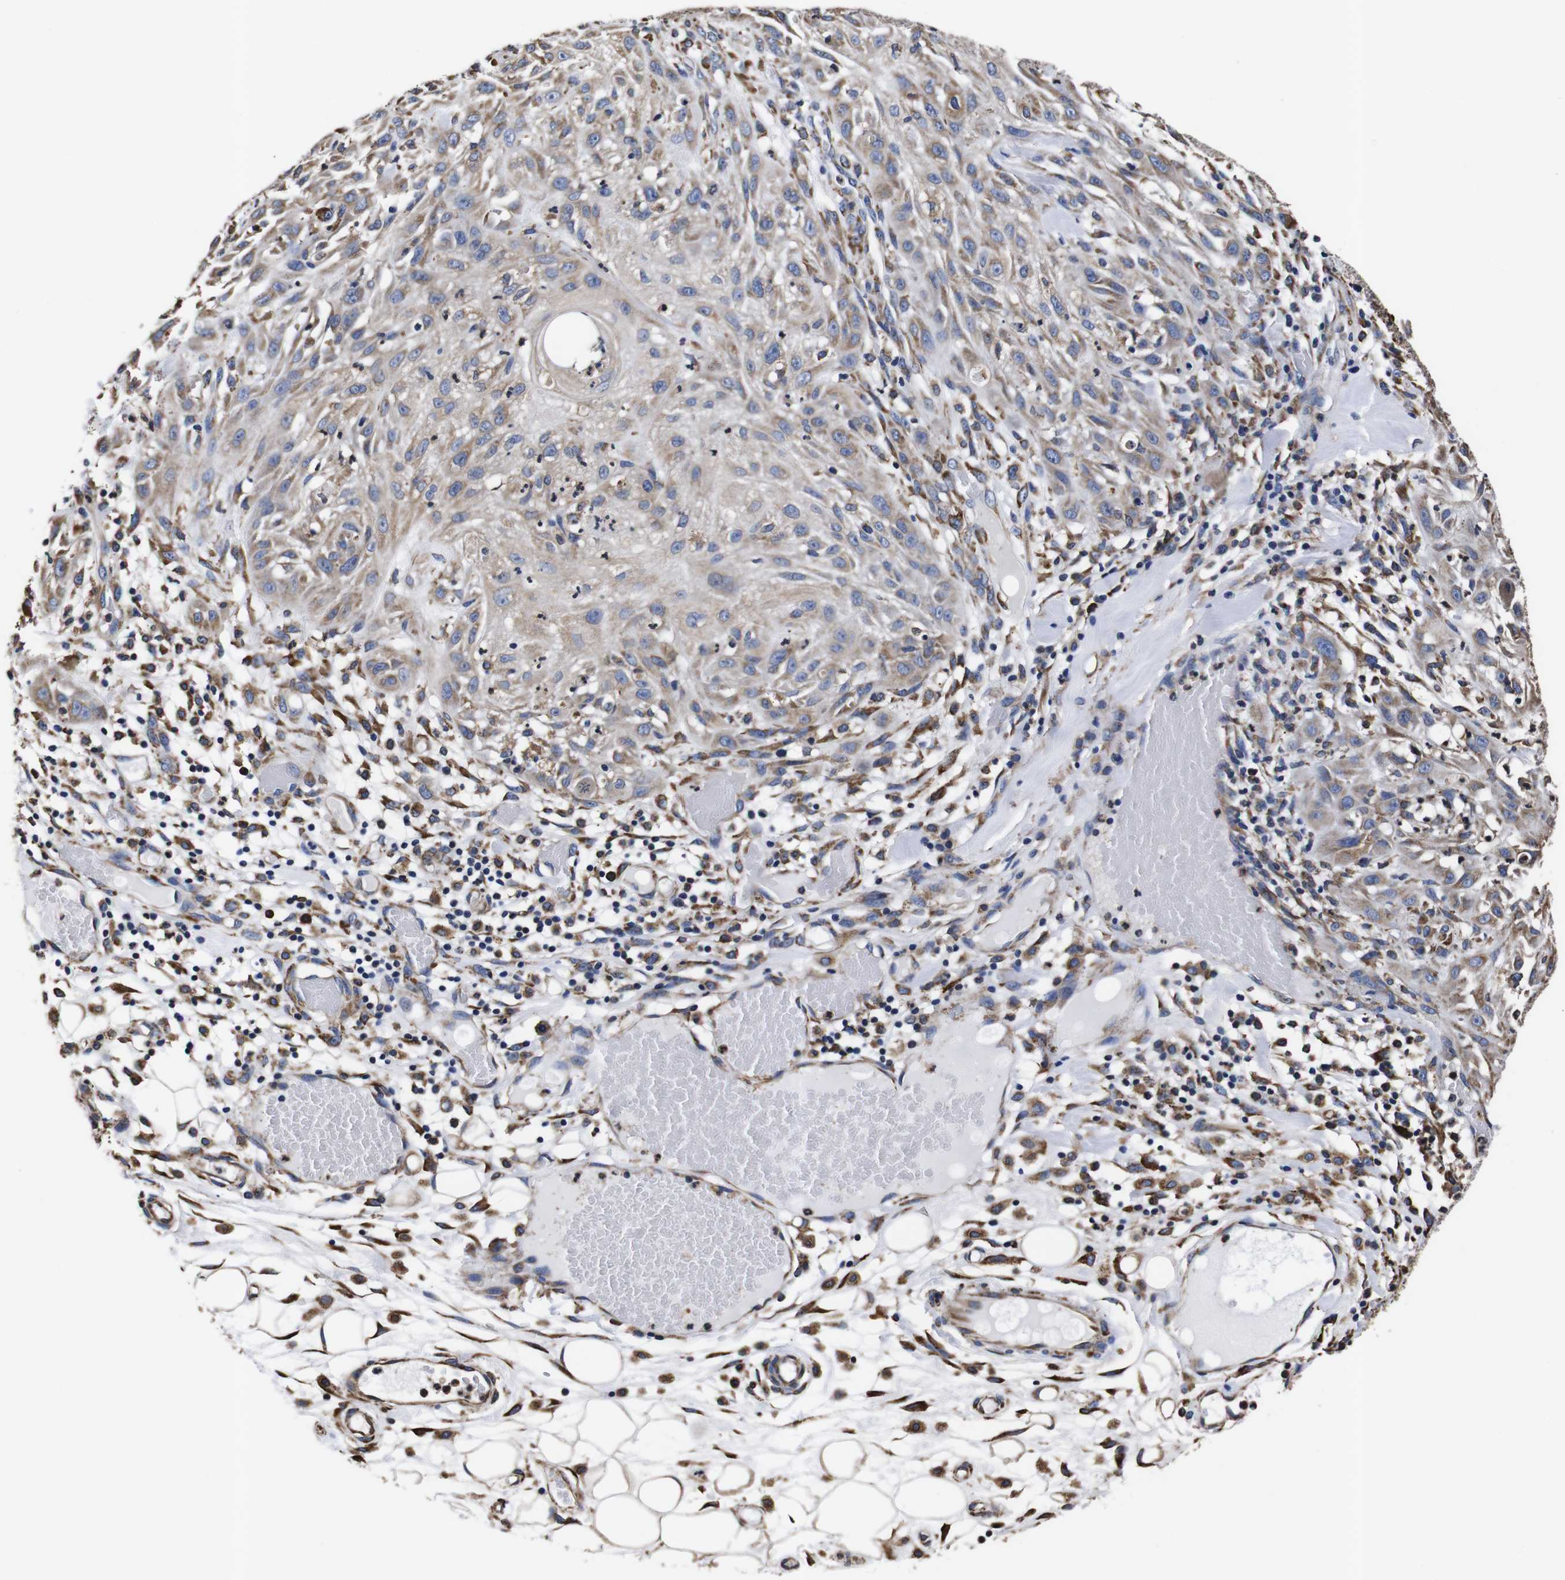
{"staining": {"intensity": "weak", "quantity": "<25%", "location": "cytoplasmic/membranous"}, "tissue": "skin cancer", "cell_type": "Tumor cells", "image_type": "cancer", "snomed": [{"axis": "morphology", "description": "Squamous cell carcinoma, NOS"}, {"axis": "topography", "description": "Skin"}], "caption": "IHC image of neoplastic tissue: skin cancer stained with DAB demonstrates no significant protein staining in tumor cells.", "gene": "PPIB", "patient": {"sex": "male", "age": 75}}